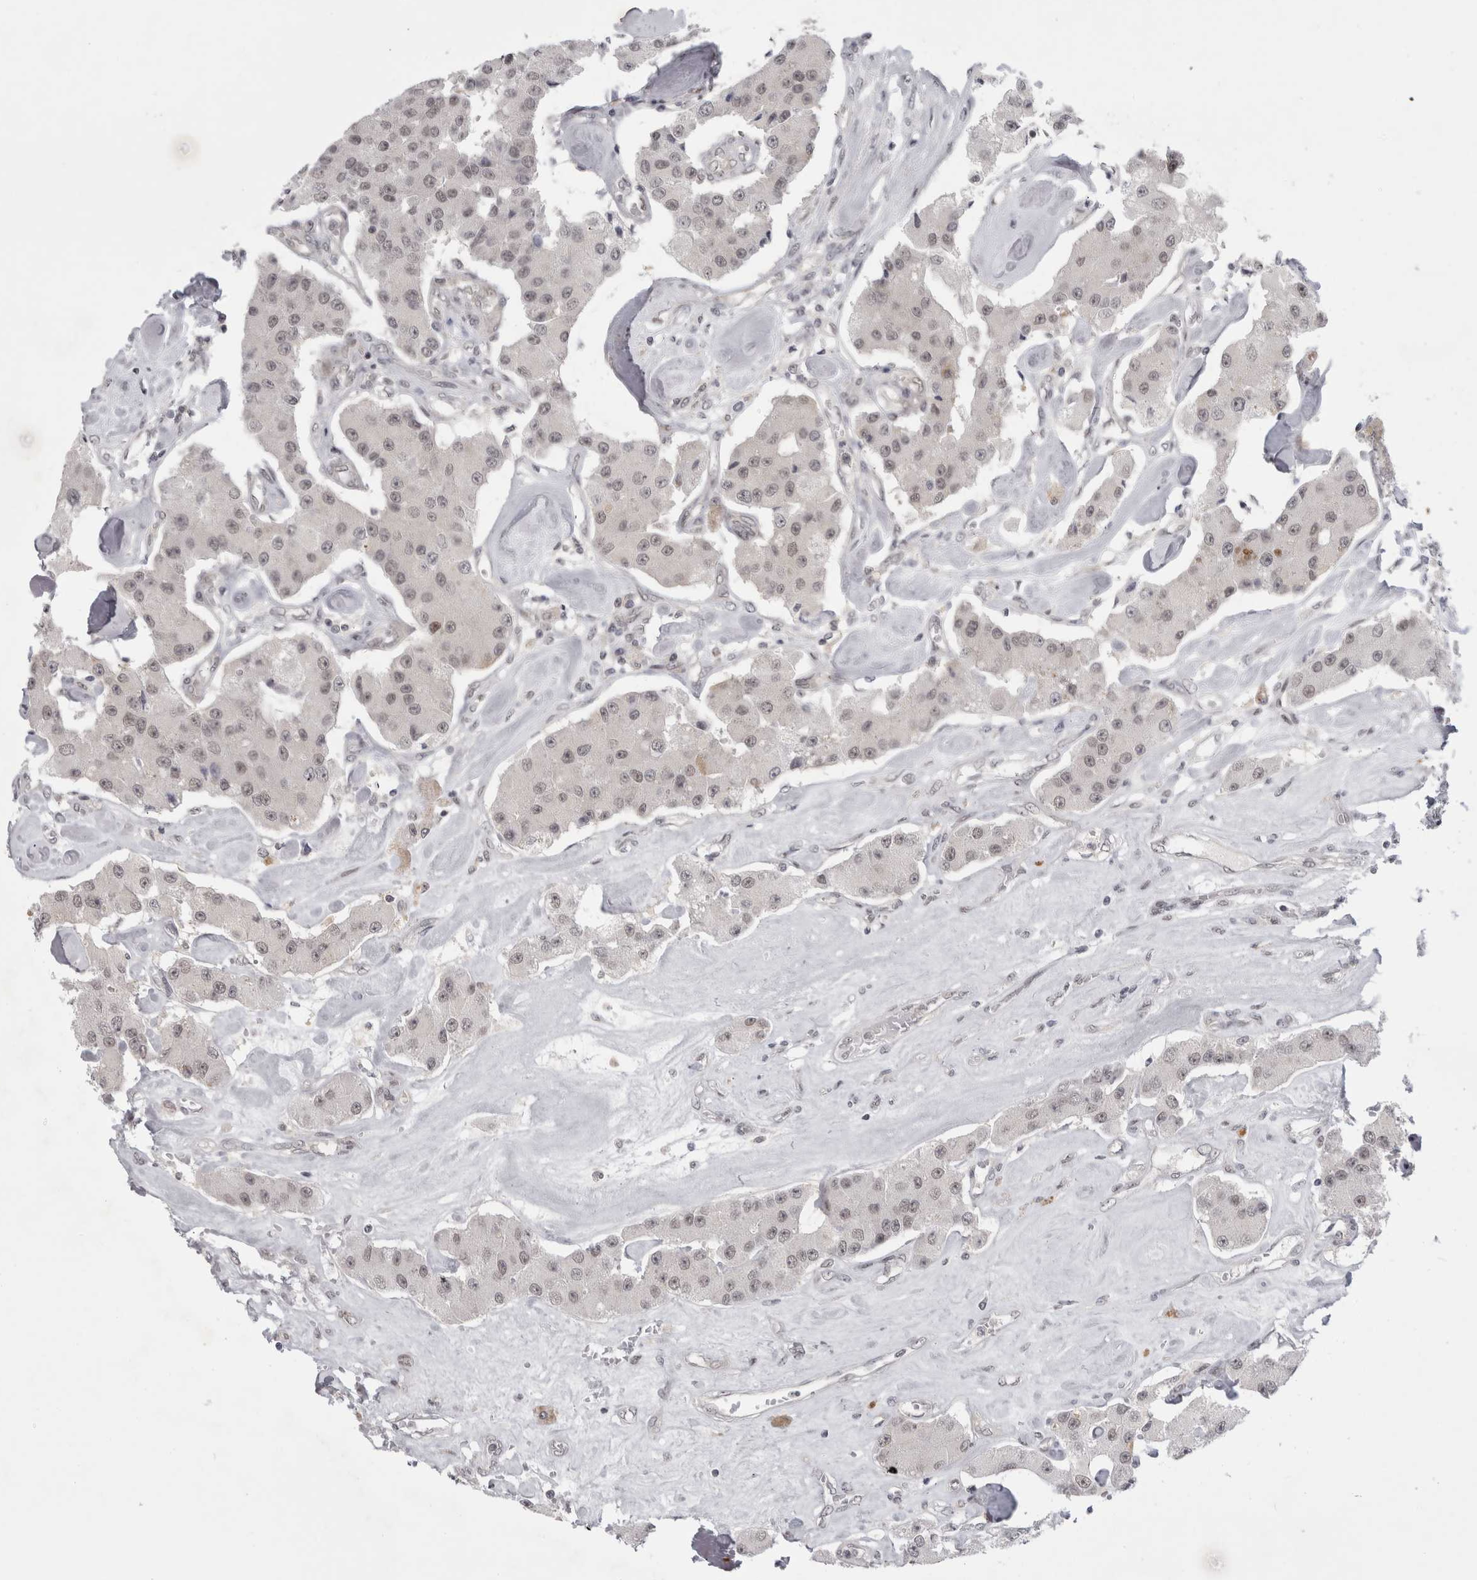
{"staining": {"intensity": "weak", "quantity": ">75%", "location": "nuclear"}, "tissue": "carcinoid", "cell_type": "Tumor cells", "image_type": "cancer", "snomed": [{"axis": "morphology", "description": "Carcinoid, malignant, NOS"}, {"axis": "topography", "description": "Pancreas"}], "caption": "Carcinoid (malignant) stained with IHC exhibits weak nuclear staining in approximately >75% of tumor cells.", "gene": "PSMB2", "patient": {"sex": "male", "age": 41}}